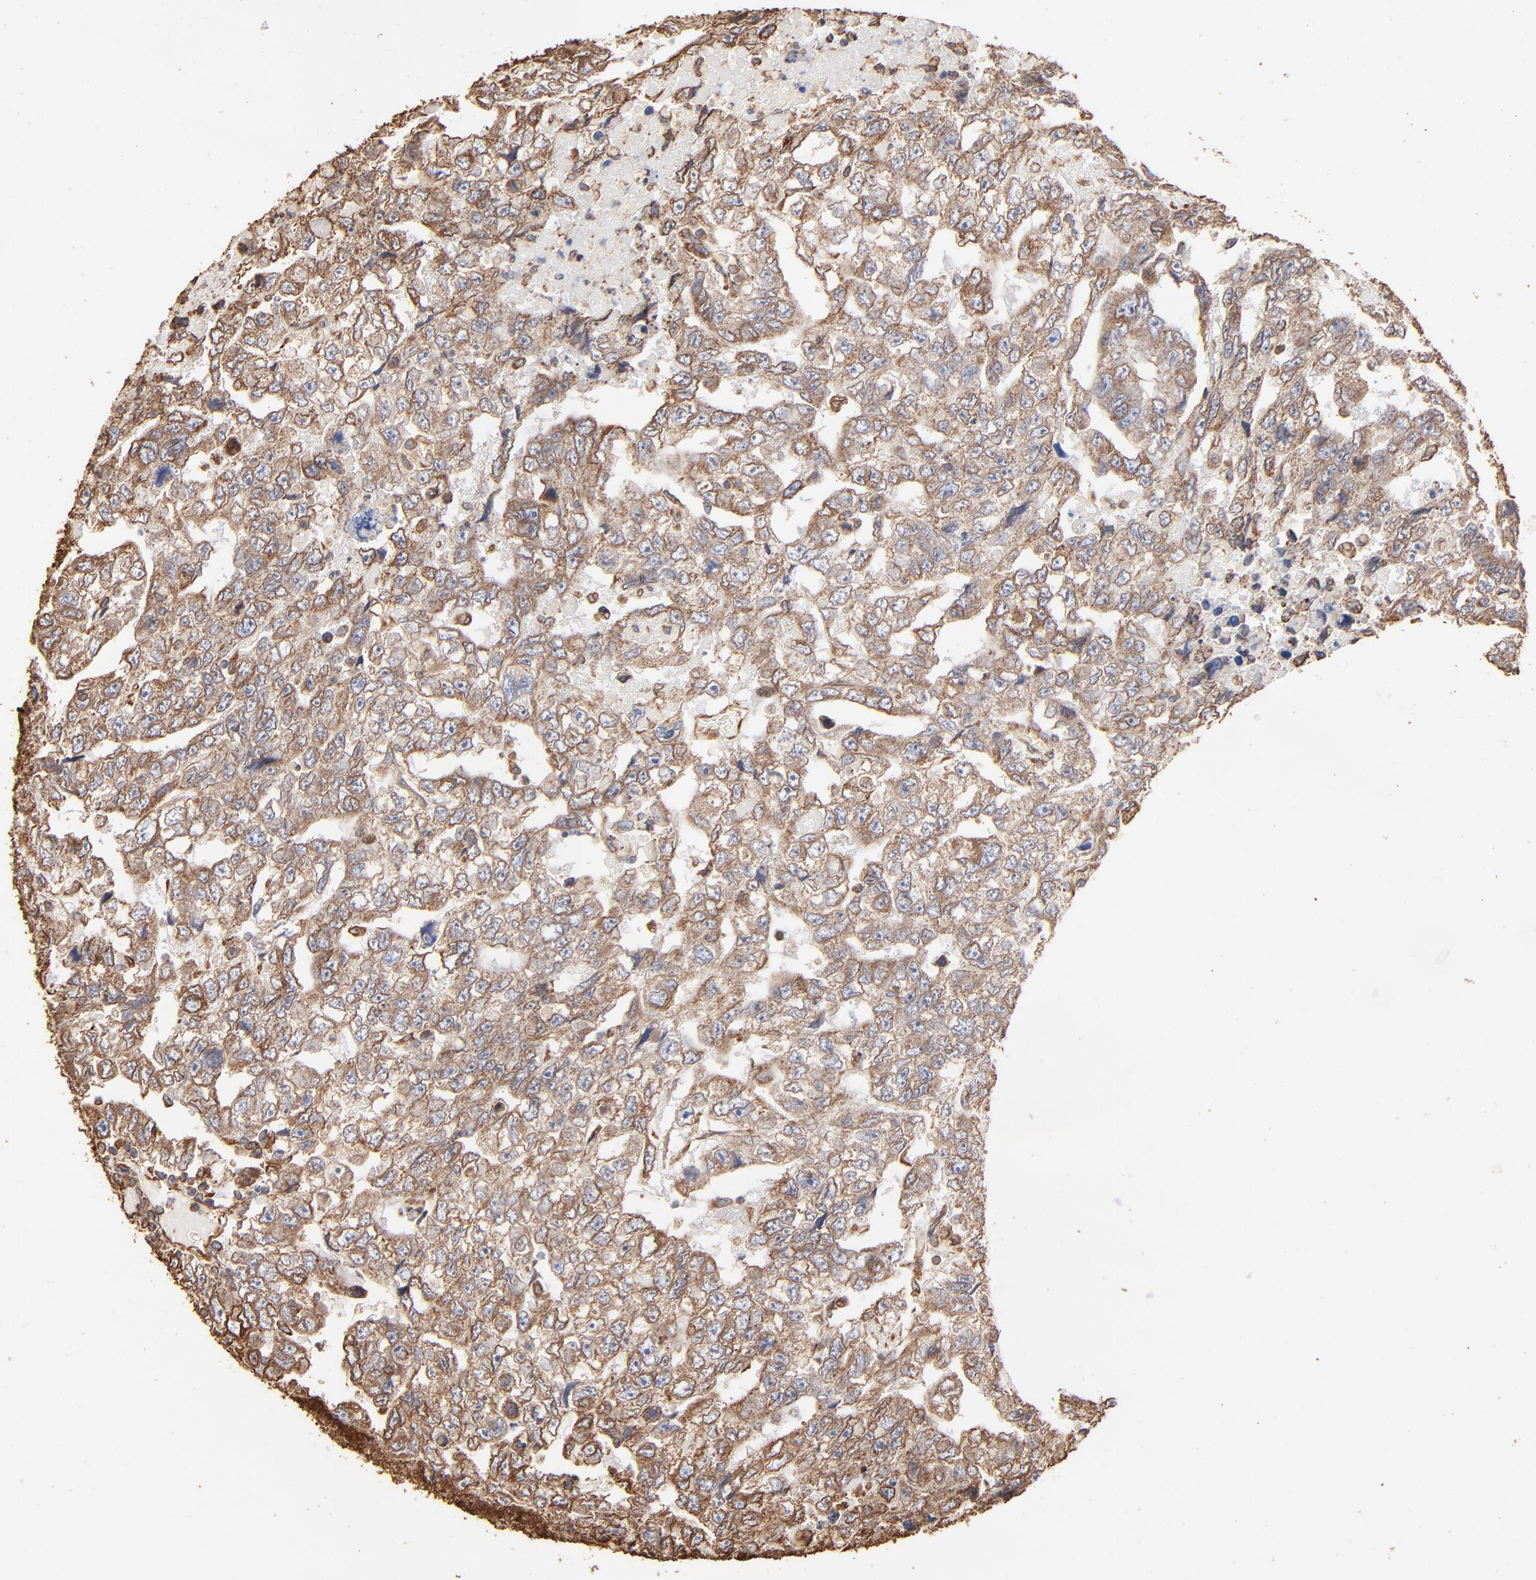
{"staining": {"intensity": "weak", "quantity": ">75%", "location": "cytoplasmic/membranous"}, "tissue": "testis cancer", "cell_type": "Tumor cells", "image_type": "cancer", "snomed": [{"axis": "morphology", "description": "Carcinoma, Embryonal, NOS"}, {"axis": "topography", "description": "Testis"}], "caption": "Tumor cells reveal low levels of weak cytoplasmic/membranous staining in about >75% of cells in embryonal carcinoma (testis).", "gene": "PDIA3", "patient": {"sex": "male", "age": 36}}